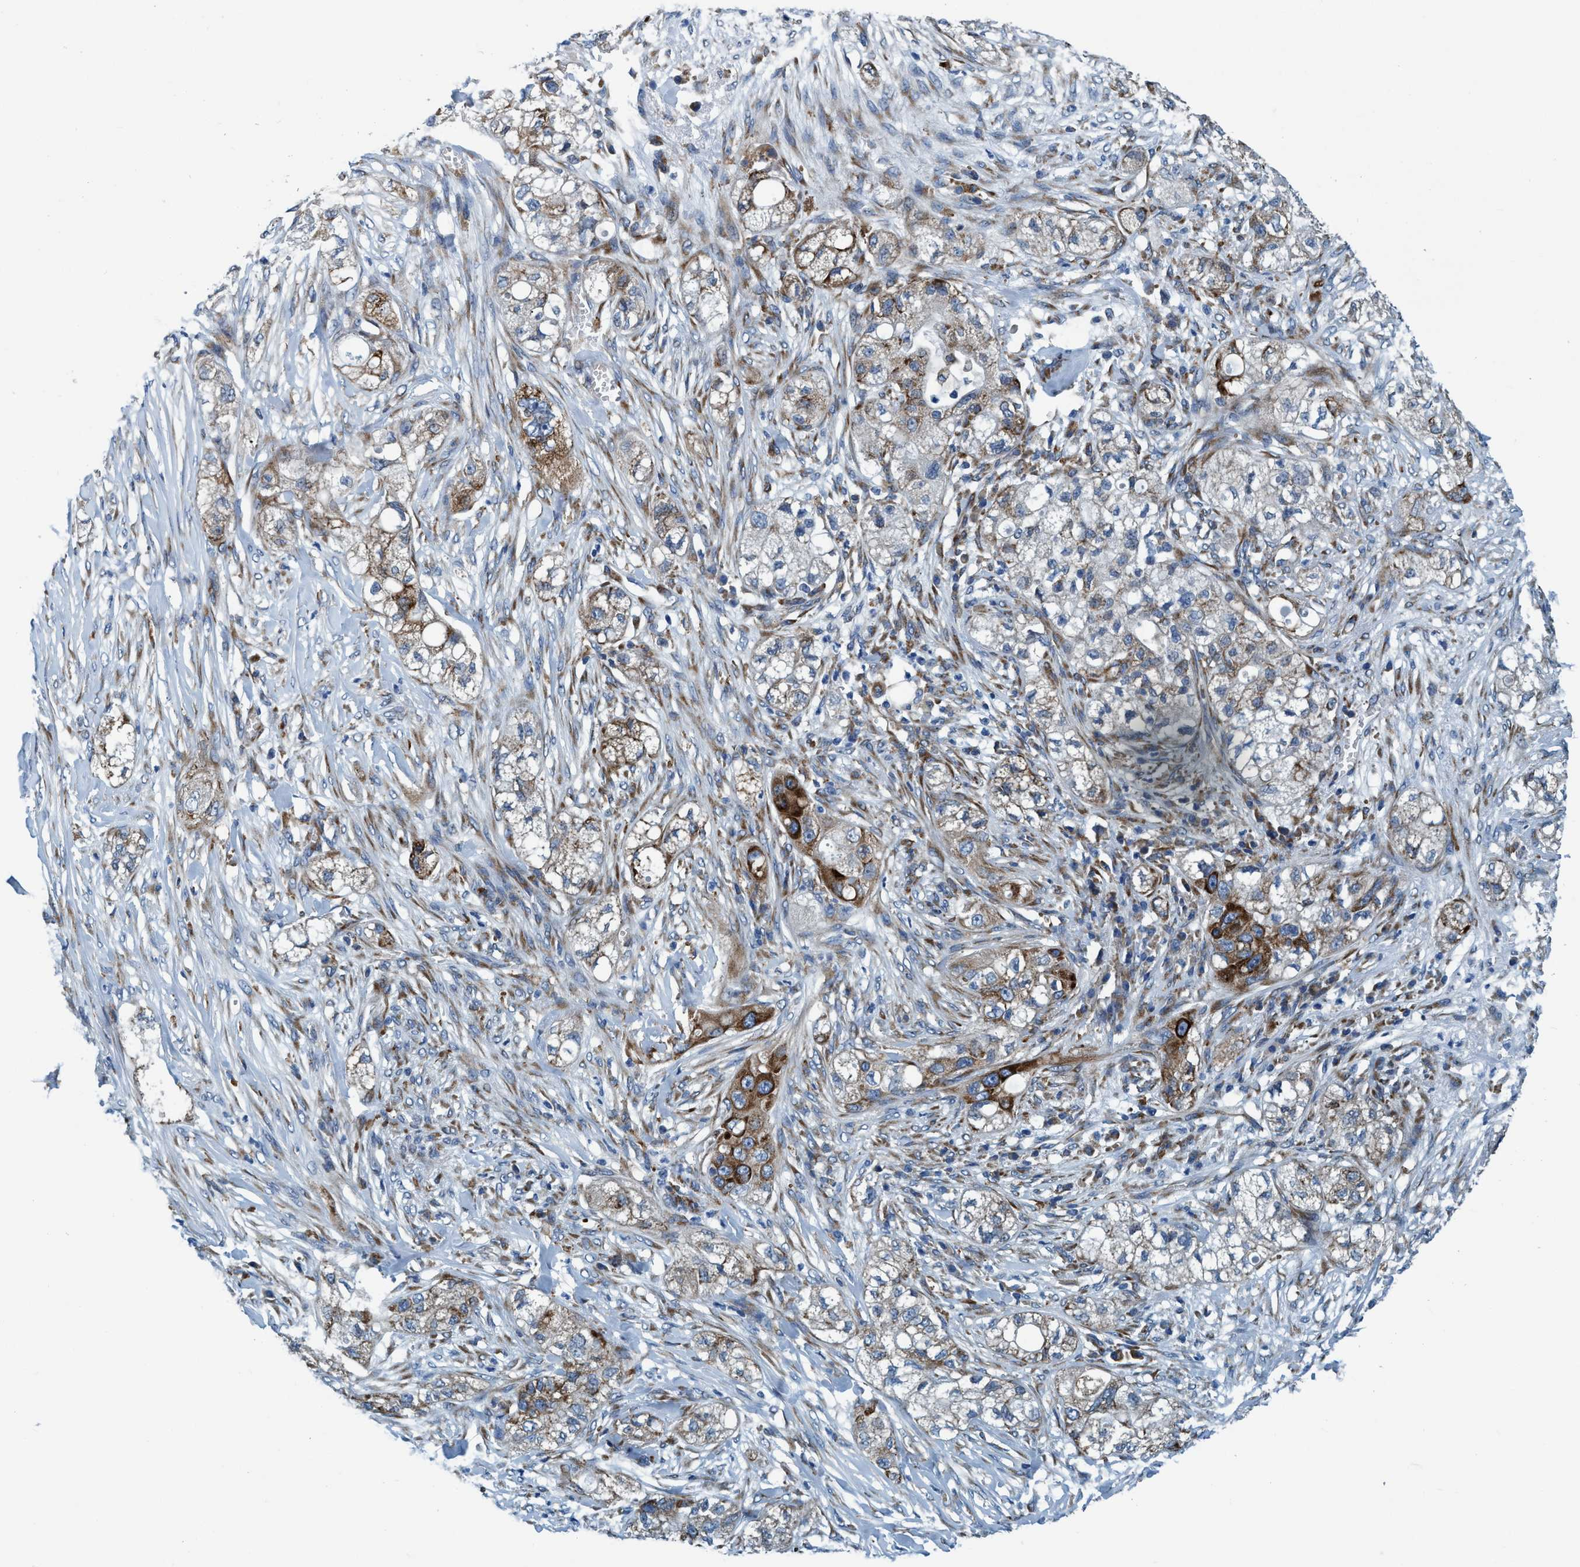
{"staining": {"intensity": "strong", "quantity": "<25%", "location": "cytoplasmic/membranous"}, "tissue": "pancreatic cancer", "cell_type": "Tumor cells", "image_type": "cancer", "snomed": [{"axis": "morphology", "description": "Adenocarcinoma, NOS"}, {"axis": "topography", "description": "Pancreas"}], "caption": "Protein analysis of pancreatic cancer (adenocarcinoma) tissue demonstrates strong cytoplasmic/membranous staining in approximately <25% of tumor cells. (brown staining indicates protein expression, while blue staining denotes nuclei).", "gene": "ARMC9", "patient": {"sex": "female", "age": 78}}